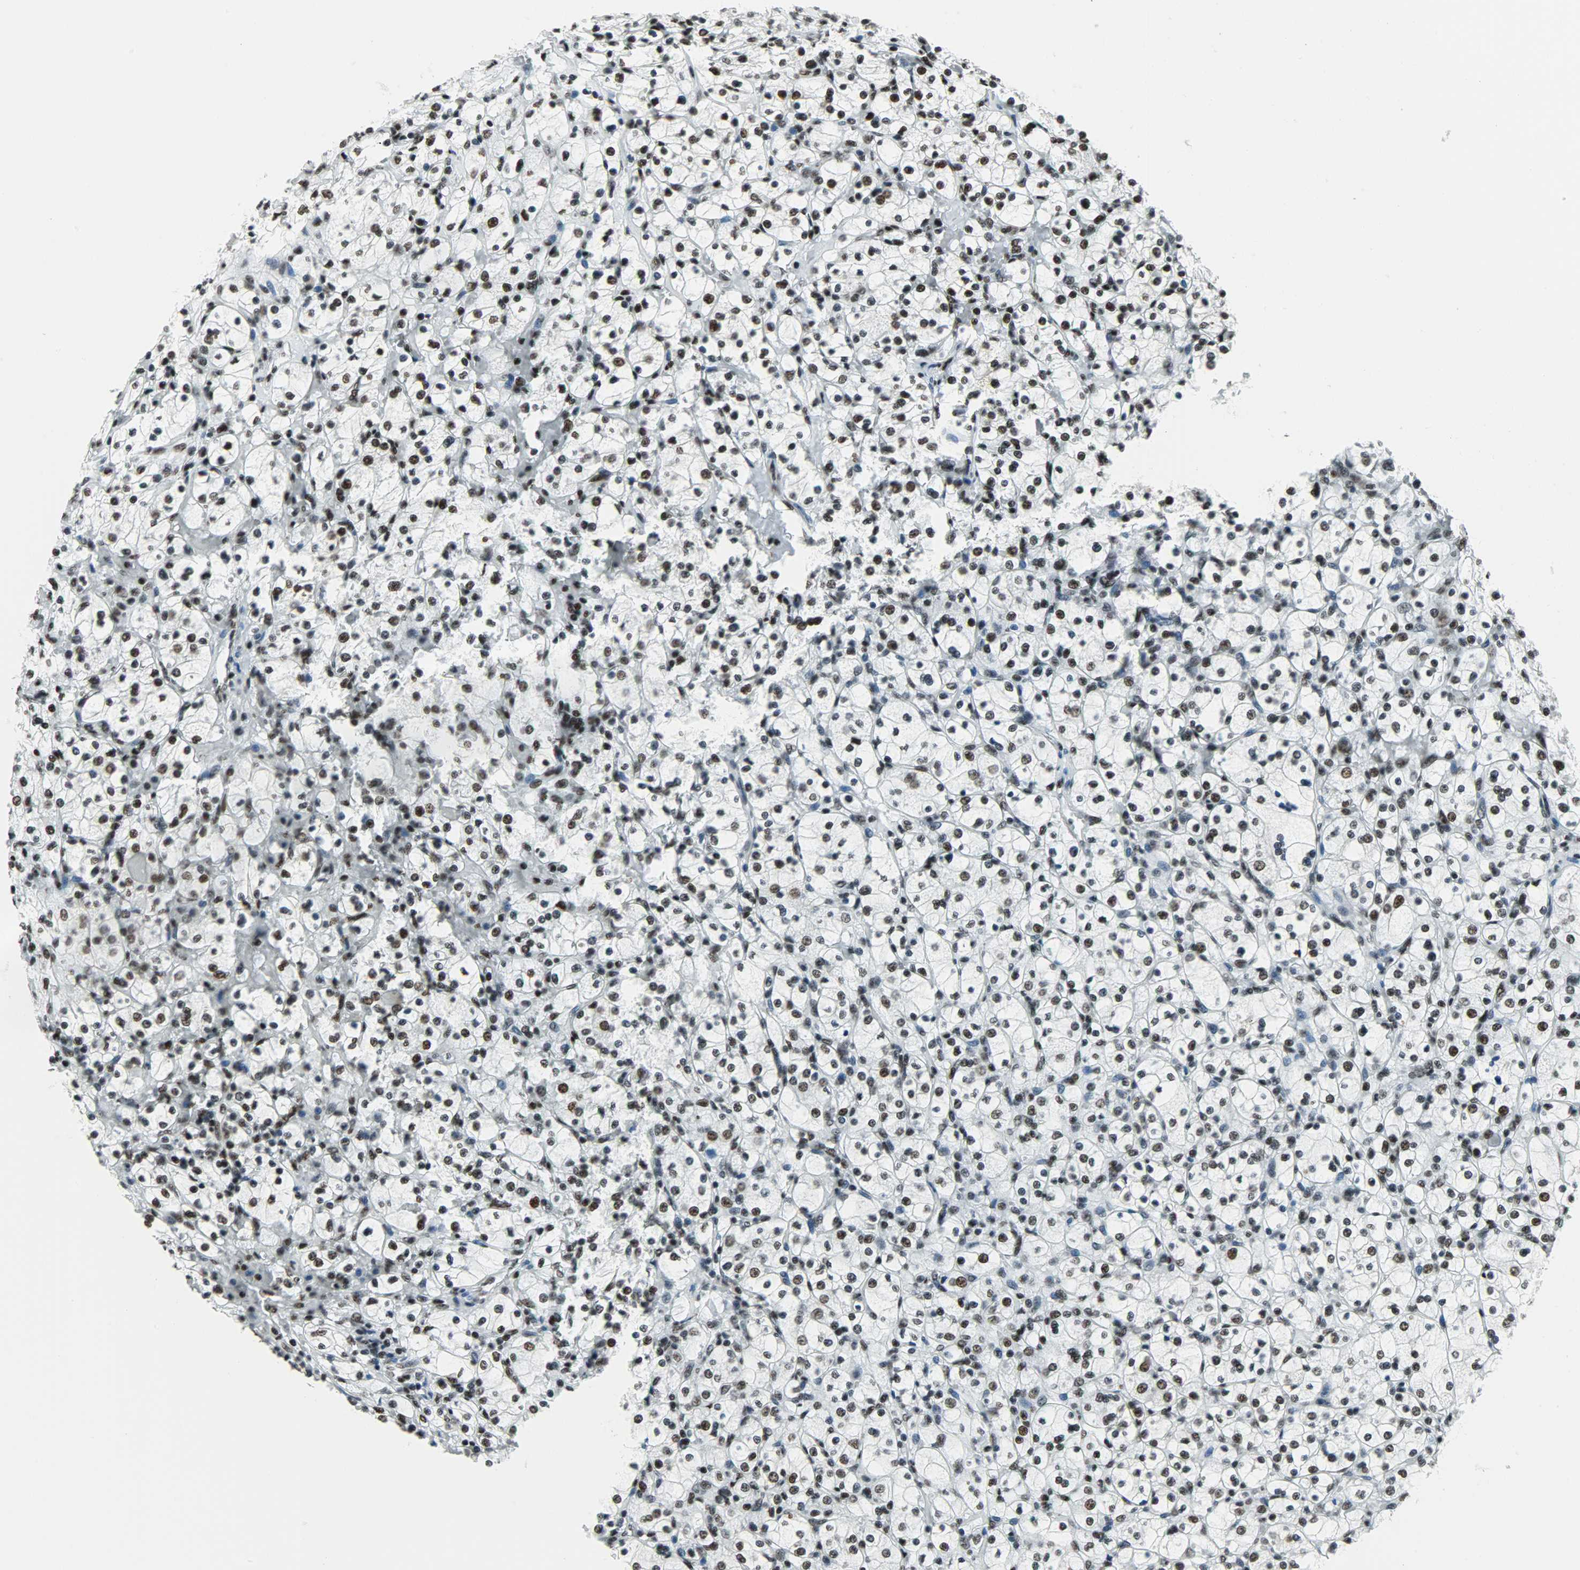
{"staining": {"intensity": "strong", "quantity": ">75%", "location": "nuclear"}, "tissue": "renal cancer", "cell_type": "Tumor cells", "image_type": "cancer", "snomed": [{"axis": "morphology", "description": "Adenocarcinoma, NOS"}, {"axis": "topography", "description": "Kidney"}], "caption": "Strong nuclear staining for a protein is appreciated in approximately >75% of tumor cells of adenocarcinoma (renal) using IHC.", "gene": "SNRPA", "patient": {"sex": "female", "age": 83}}